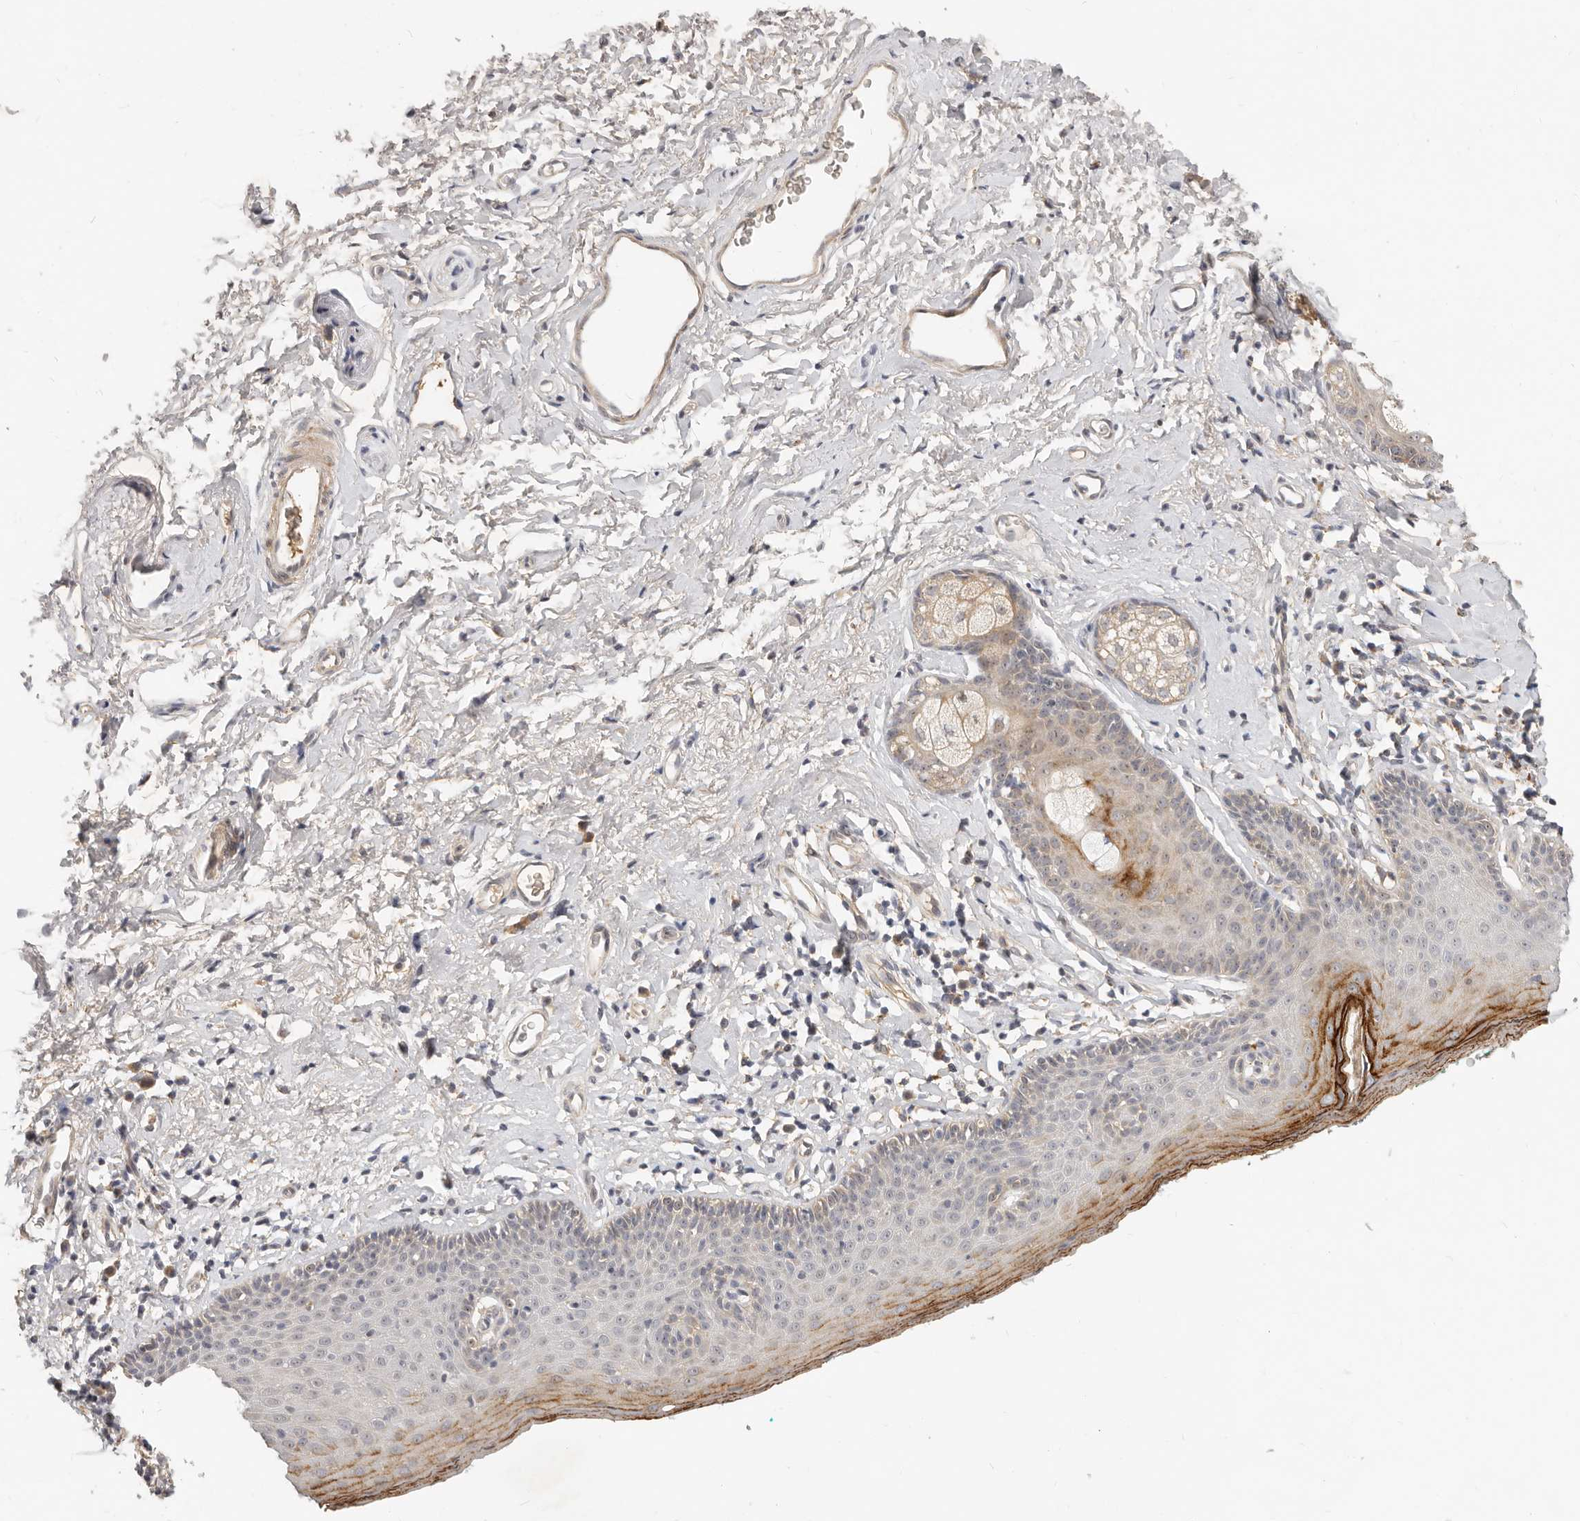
{"staining": {"intensity": "strong", "quantity": "<25%", "location": "cytoplasmic/membranous"}, "tissue": "skin", "cell_type": "Epidermal cells", "image_type": "normal", "snomed": [{"axis": "morphology", "description": "Normal tissue, NOS"}, {"axis": "topography", "description": "Vulva"}], "caption": "This is a histology image of immunohistochemistry (IHC) staining of benign skin, which shows strong staining in the cytoplasmic/membranous of epidermal cells.", "gene": "MICALL2", "patient": {"sex": "female", "age": 66}}